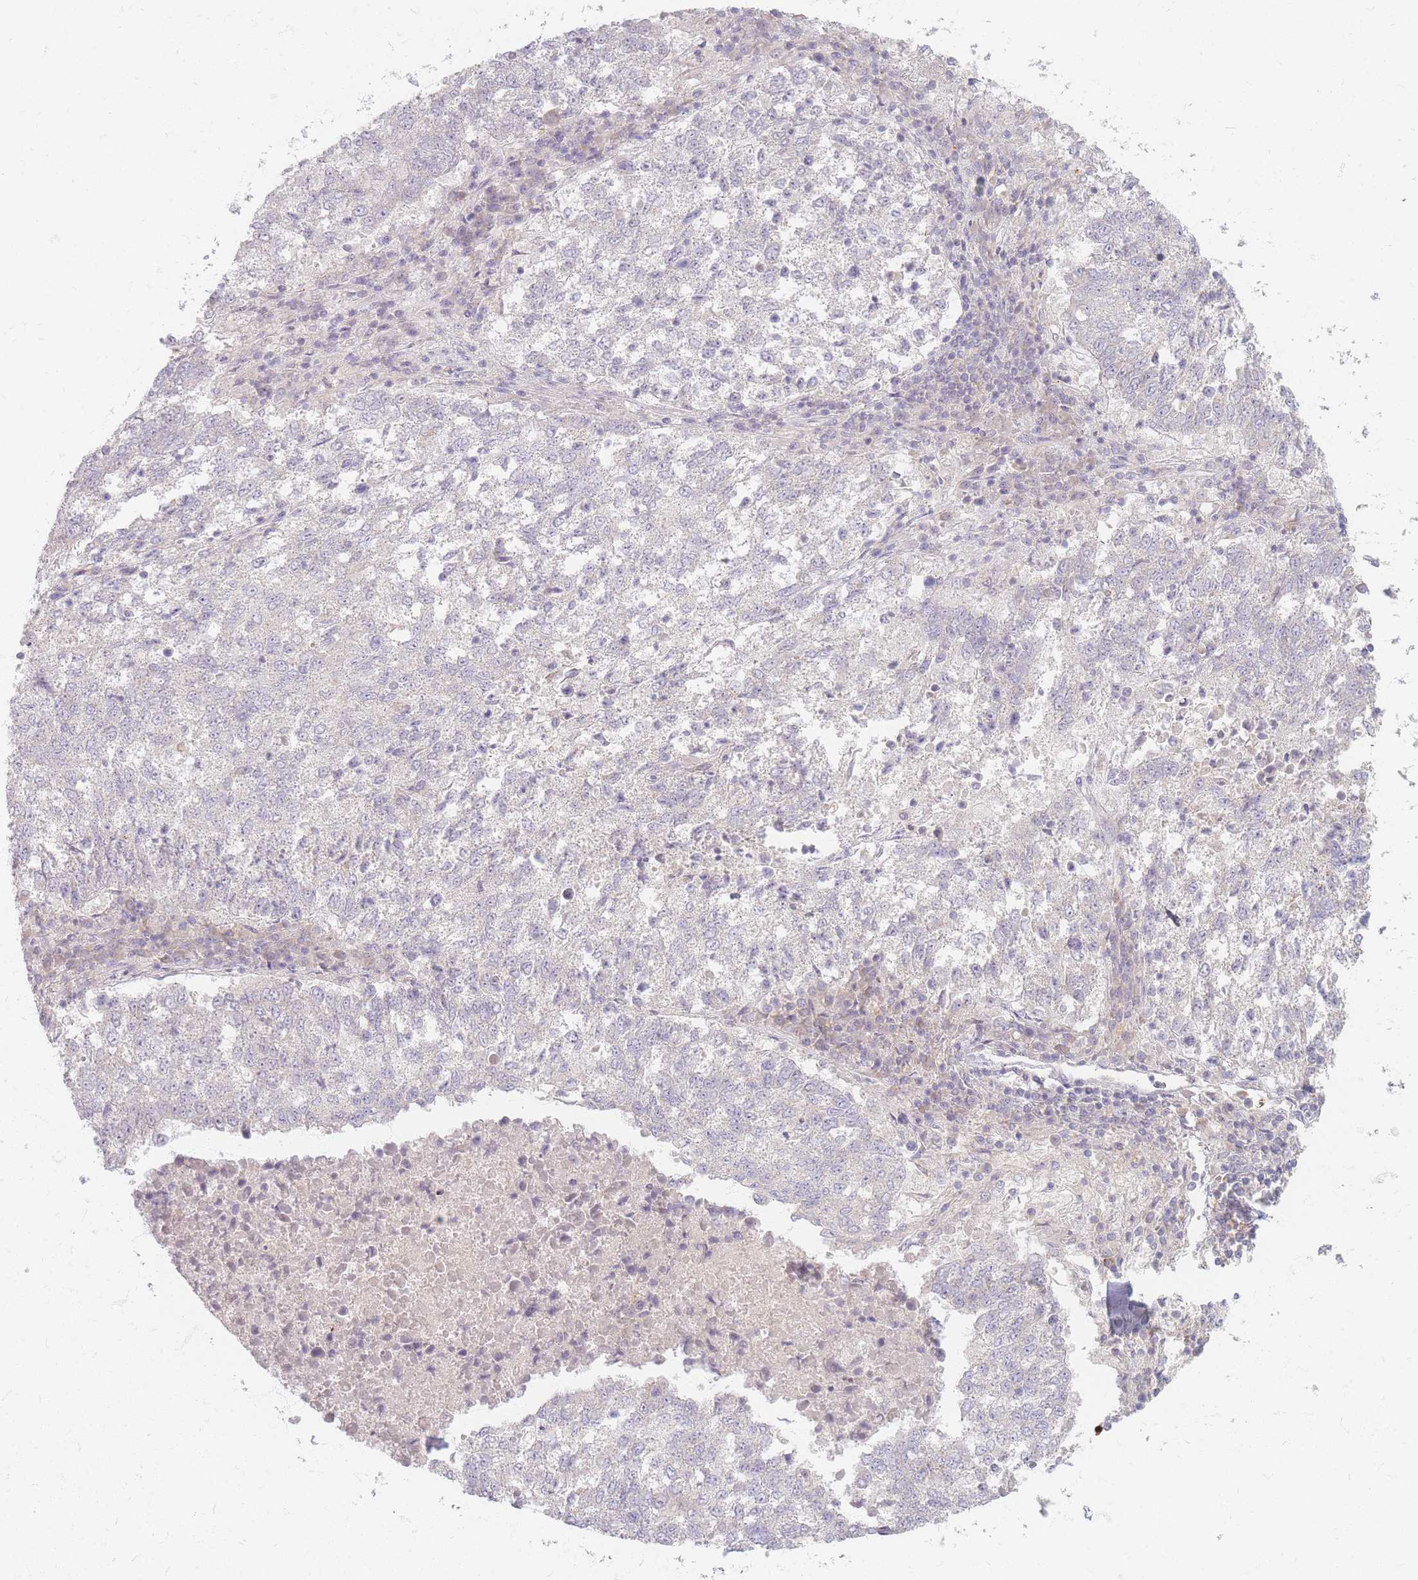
{"staining": {"intensity": "negative", "quantity": "none", "location": "none"}, "tissue": "lung cancer", "cell_type": "Tumor cells", "image_type": "cancer", "snomed": [{"axis": "morphology", "description": "Squamous cell carcinoma, NOS"}, {"axis": "topography", "description": "Lung"}], "caption": "Squamous cell carcinoma (lung) stained for a protein using immunohistochemistry displays no staining tumor cells.", "gene": "CHCHD7", "patient": {"sex": "male", "age": 73}}